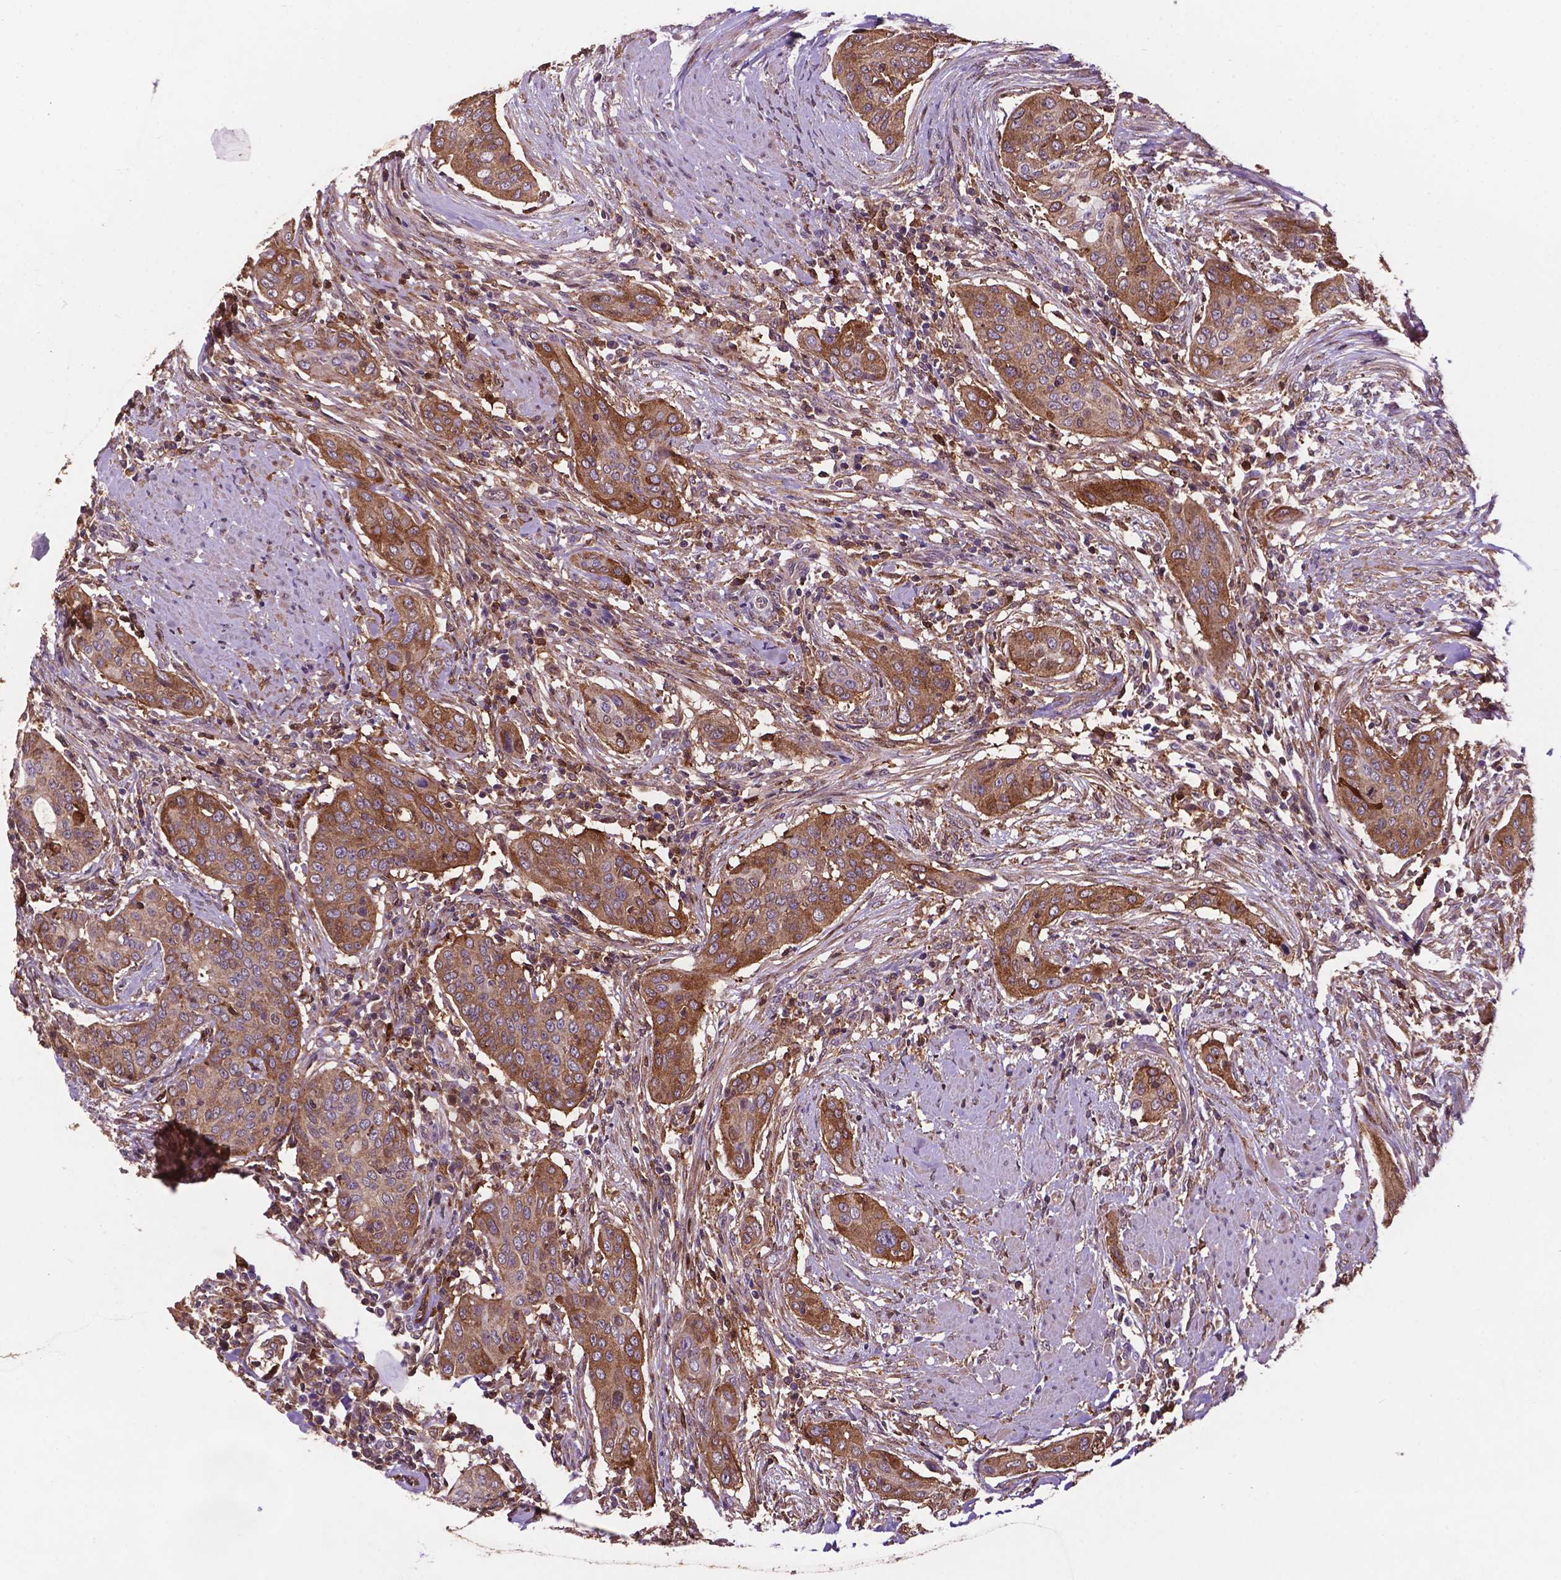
{"staining": {"intensity": "strong", "quantity": "25%-75%", "location": "cytoplasmic/membranous"}, "tissue": "urothelial cancer", "cell_type": "Tumor cells", "image_type": "cancer", "snomed": [{"axis": "morphology", "description": "Urothelial carcinoma, High grade"}, {"axis": "topography", "description": "Urinary bladder"}], "caption": "DAB immunohistochemical staining of urothelial cancer shows strong cytoplasmic/membranous protein positivity in approximately 25%-75% of tumor cells.", "gene": "SMAD3", "patient": {"sex": "male", "age": 82}}